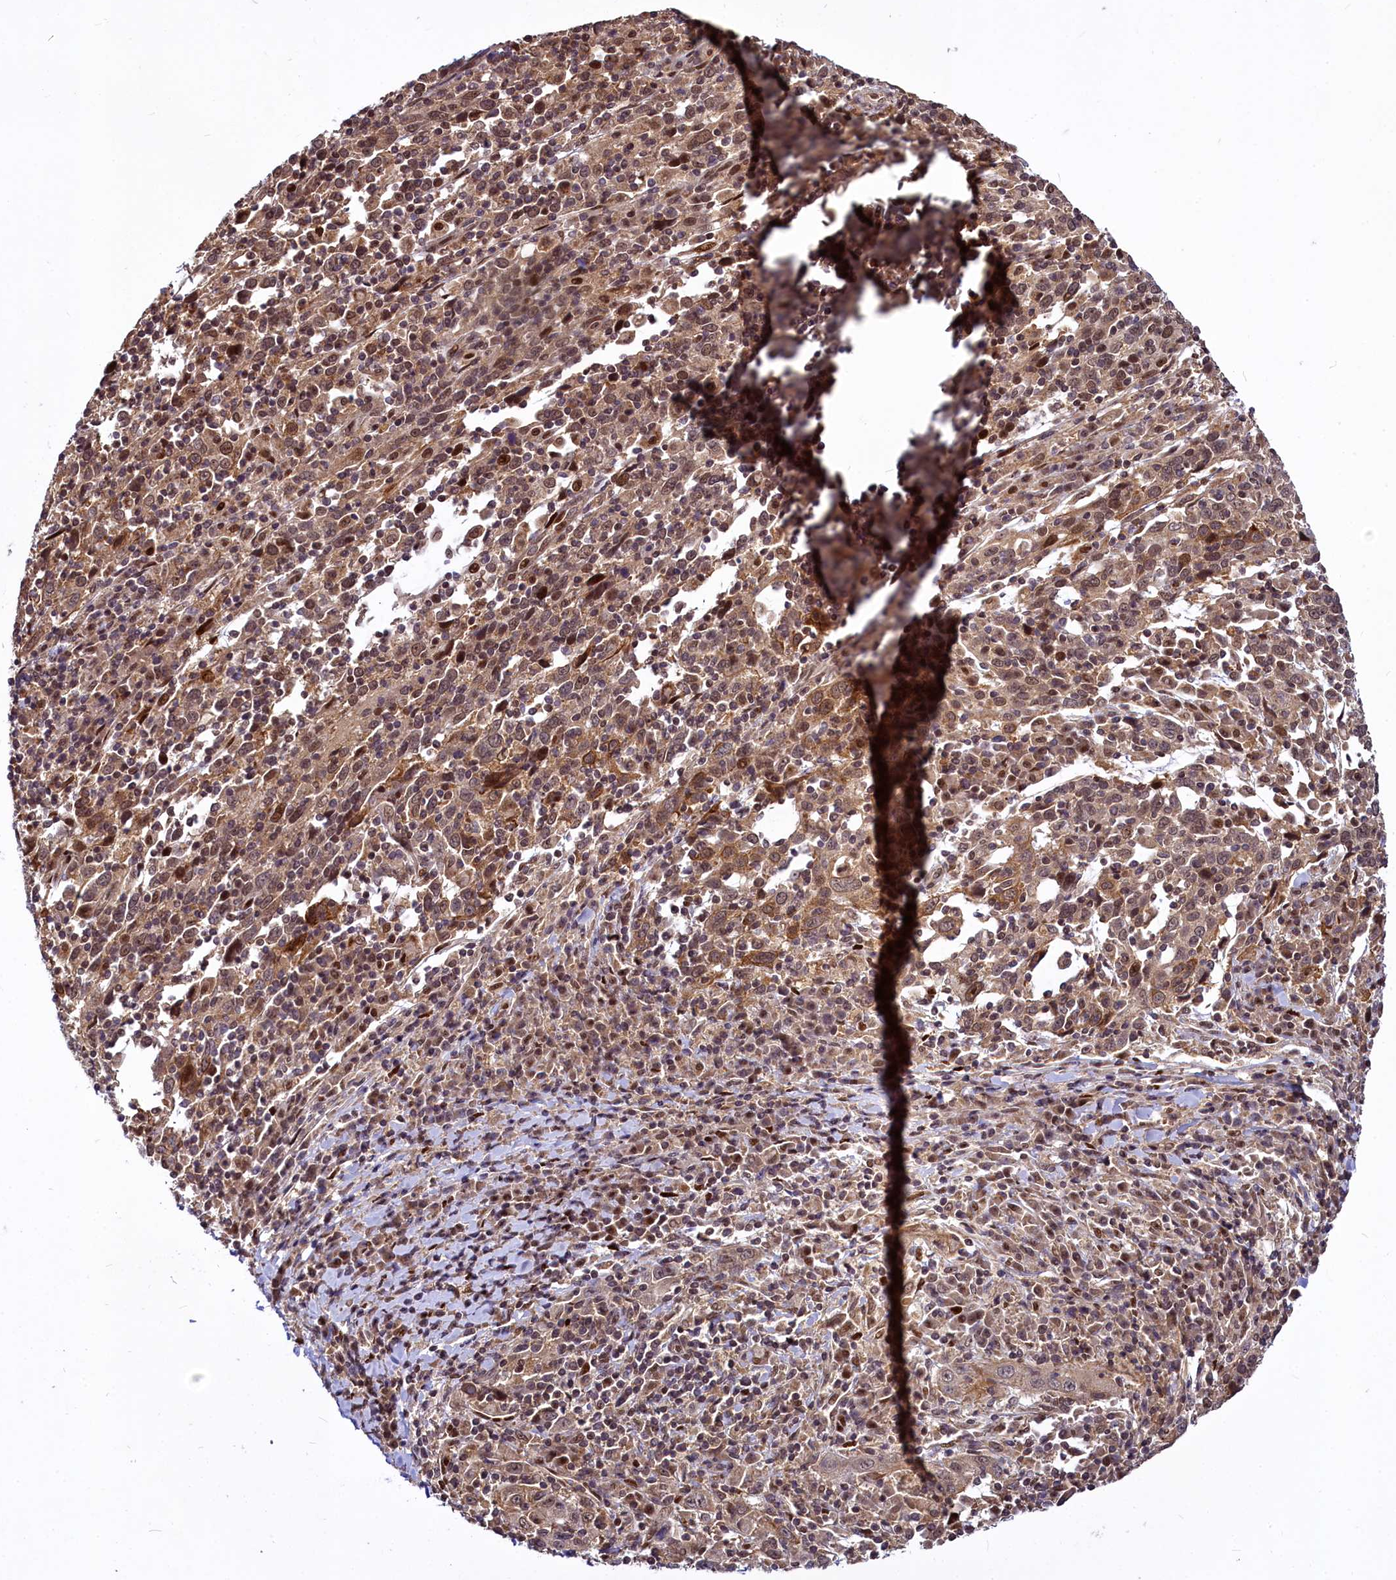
{"staining": {"intensity": "moderate", "quantity": ">75%", "location": "nuclear"}, "tissue": "cervical cancer", "cell_type": "Tumor cells", "image_type": "cancer", "snomed": [{"axis": "morphology", "description": "Squamous cell carcinoma, NOS"}, {"axis": "topography", "description": "Cervix"}], "caption": "The micrograph reveals immunohistochemical staining of cervical cancer (squamous cell carcinoma). There is moderate nuclear expression is appreciated in about >75% of tumor cells.", "gene": "MAML2", "patient": {"sex": "female", "age": 46}}